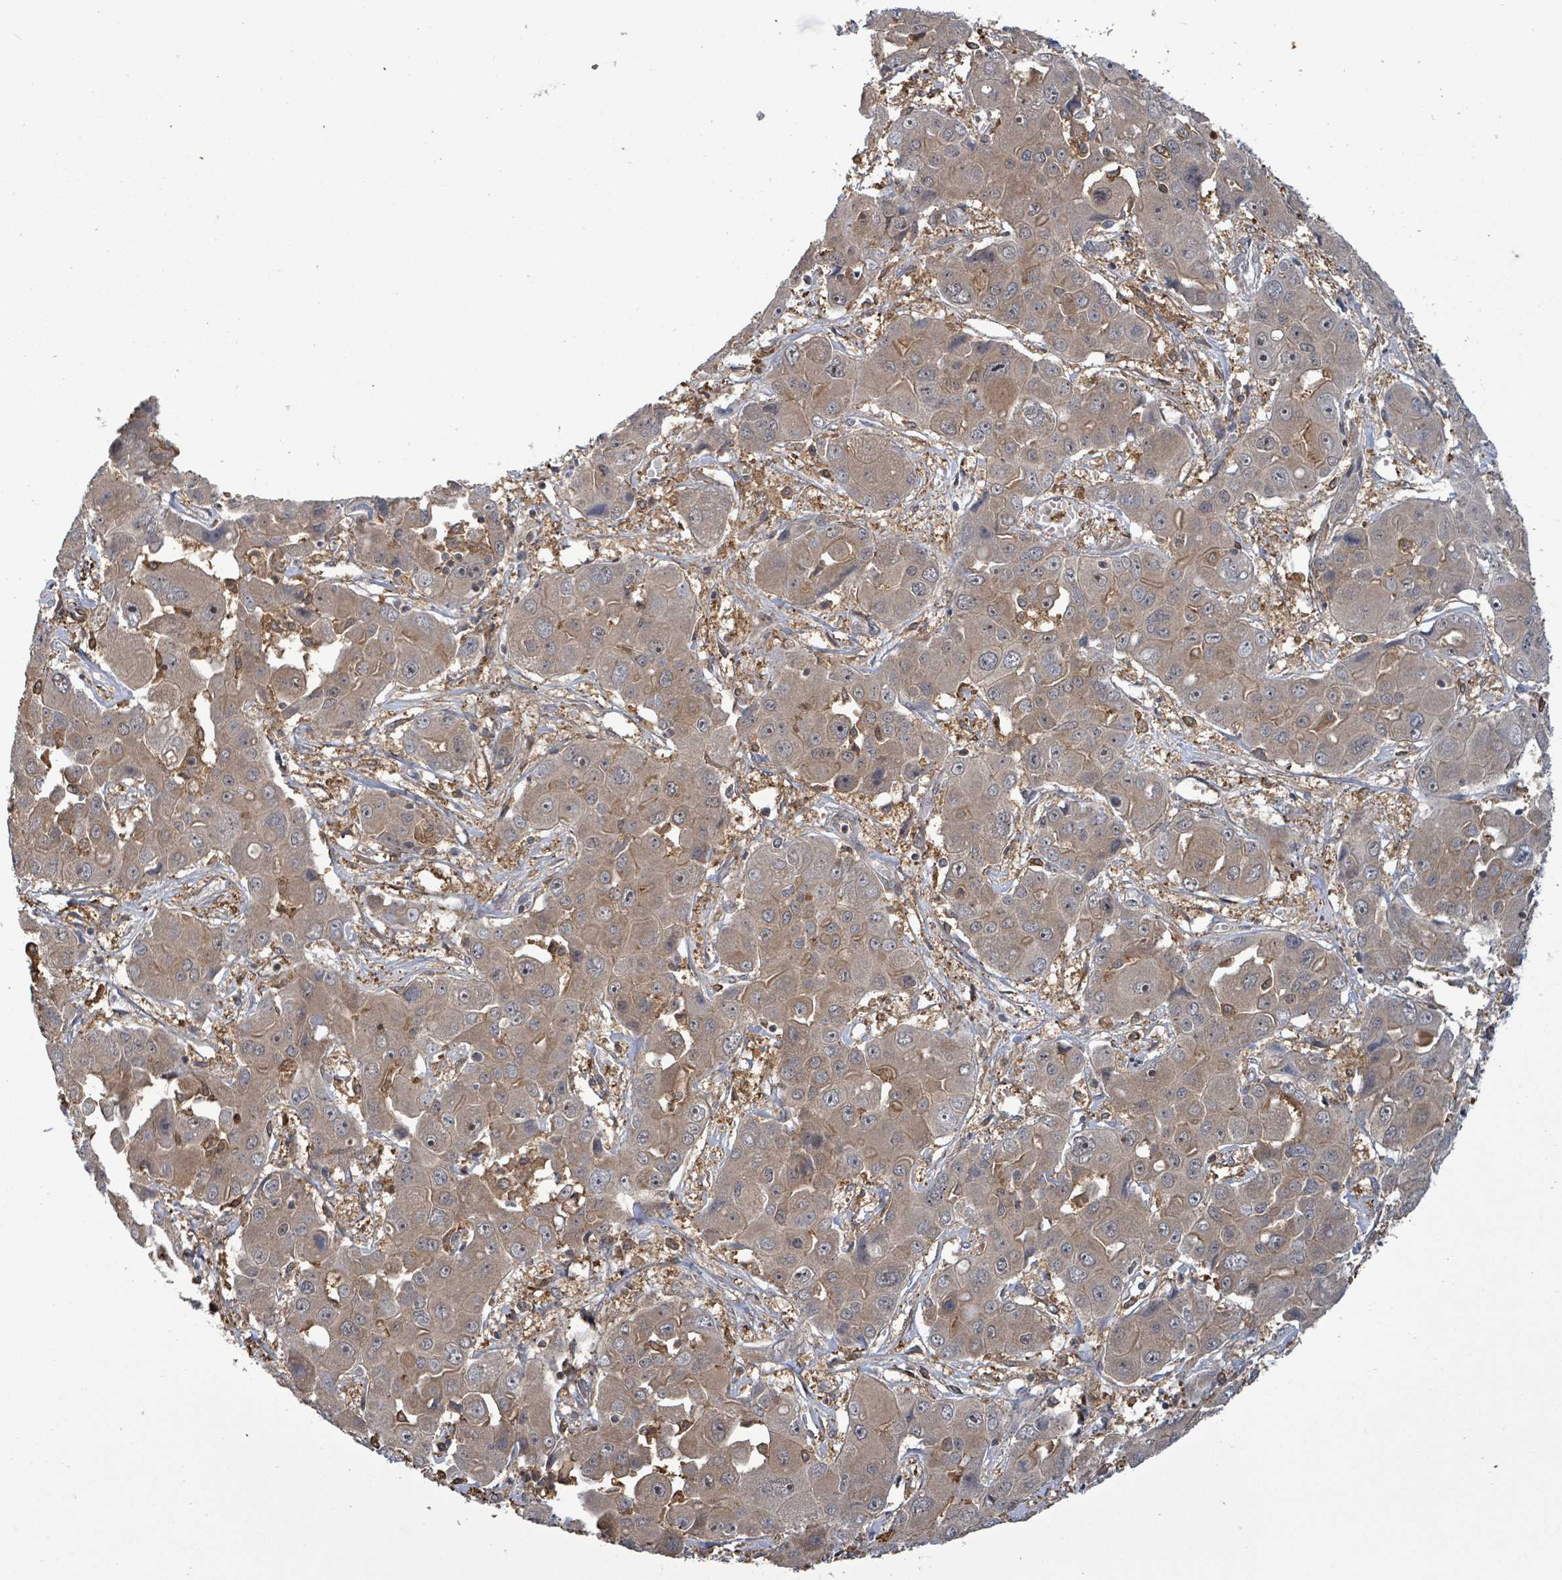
{"staining": {"intensity": "moderate", "quantity": ">75%", "location": "cytoplasmic/membranous"}, "tissue": "liver cancer", "cell_type": "Tumor cells", "image_type": "cancer", "snomed": [{"axis": "morphology", "description": "Cholangiocarcinoma"}, {"axis": "topography", "description": "Liver"}], "caption": "Immunohistochemistry (DAB (3,3'-diaminobenzidine)) staining of human cholangiocarcinoma (liver) demonstrates moderate cytoplasmic/membranous protein staining in approximately >75% of tumor cells.", "gene": "FBXO6", "patient": {"sex": "male", "age": 67}}